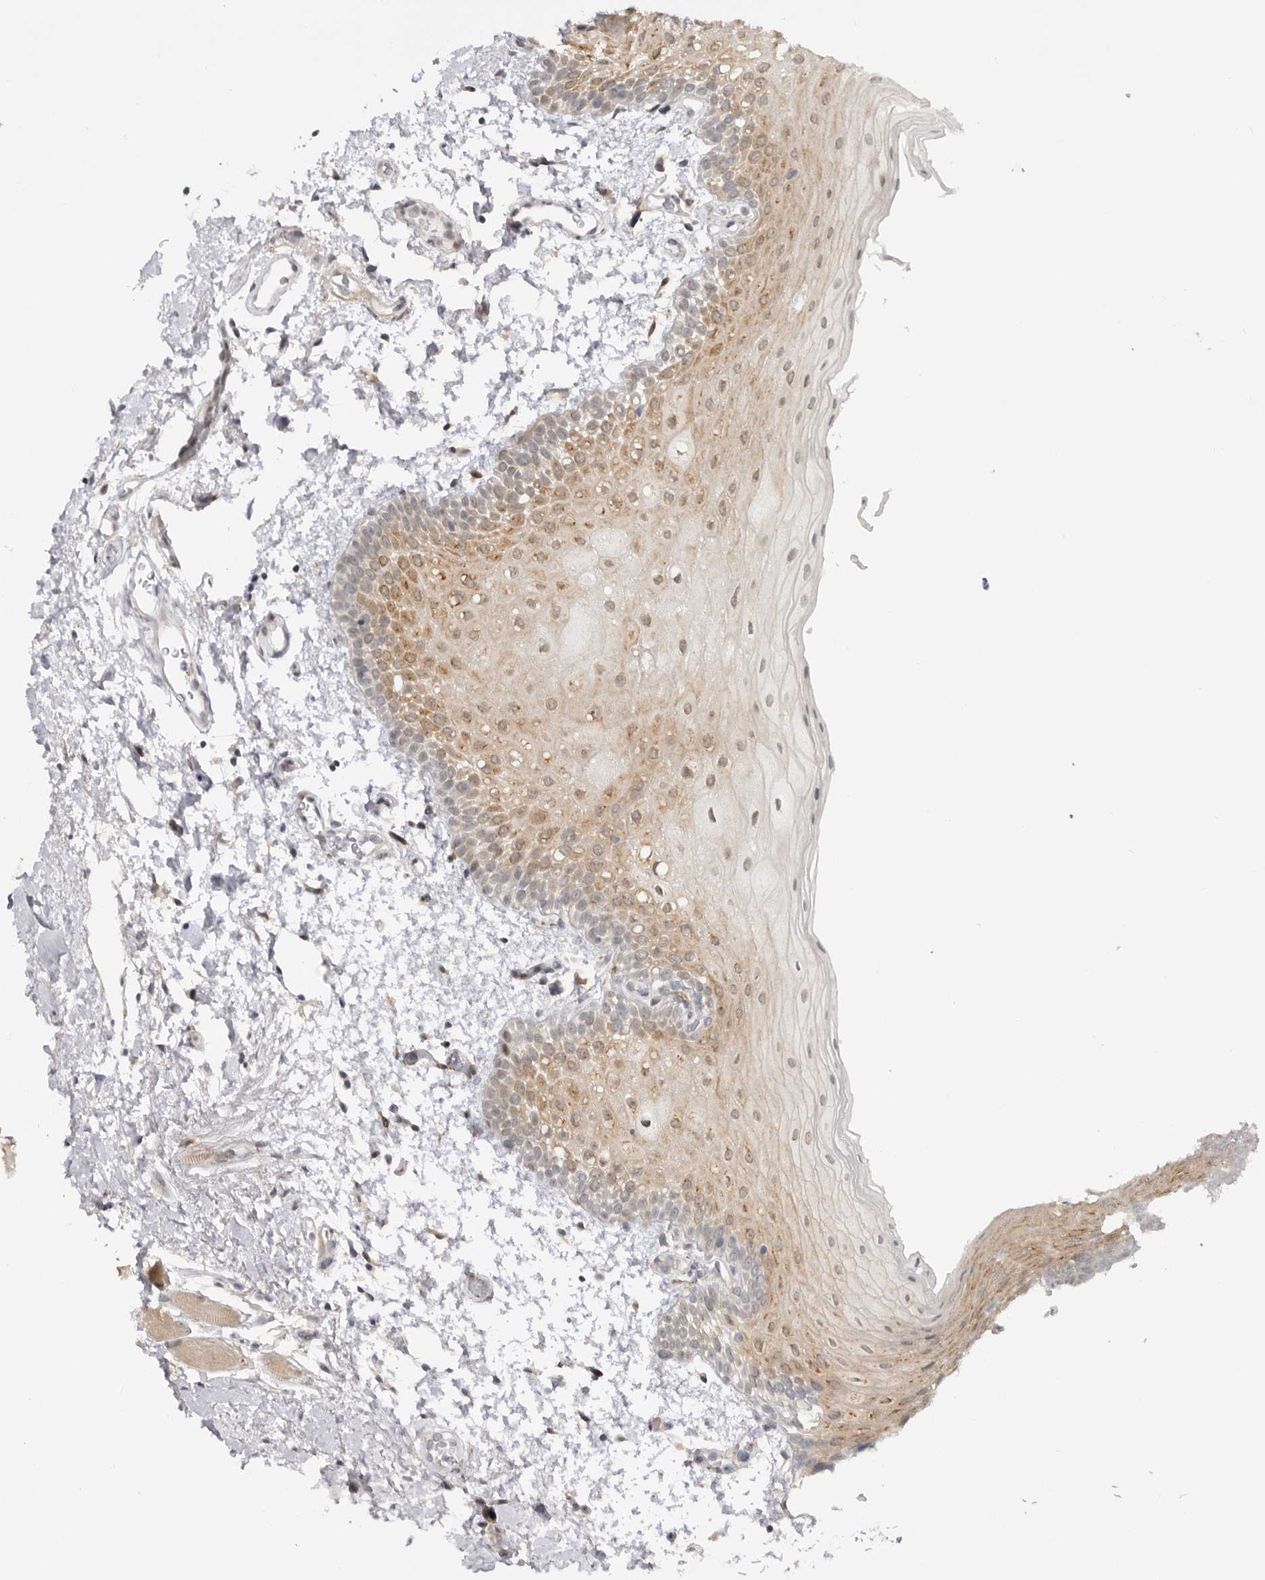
{"staining": {"intensity": "moderate", "quantity": ">75%", "location": "cytoplasmic/membranous,nuclear"}, "tissue": "oral mucosa", "cell_type": "Squamous epithelial cells", "image_type": "normal", "snomed": [{"axis": "morphology", "description": "Normal tissue, NOS"}, {"axis": "topography", "description": "Oral tissue"}], "caption": "IHC image of normal oral mucosa: oral mucosa stained using immunohistochemistry (IHC) shows medium levels of moderate protein expression localized specifically in the cytoplasmic/membranous,nuclear of squamous epithelial cells, appearing as a cytoplasmic/membranous,nuclear brown color.", "gene": "GGT6", "patient": {"sex": "male", "age": 62}}